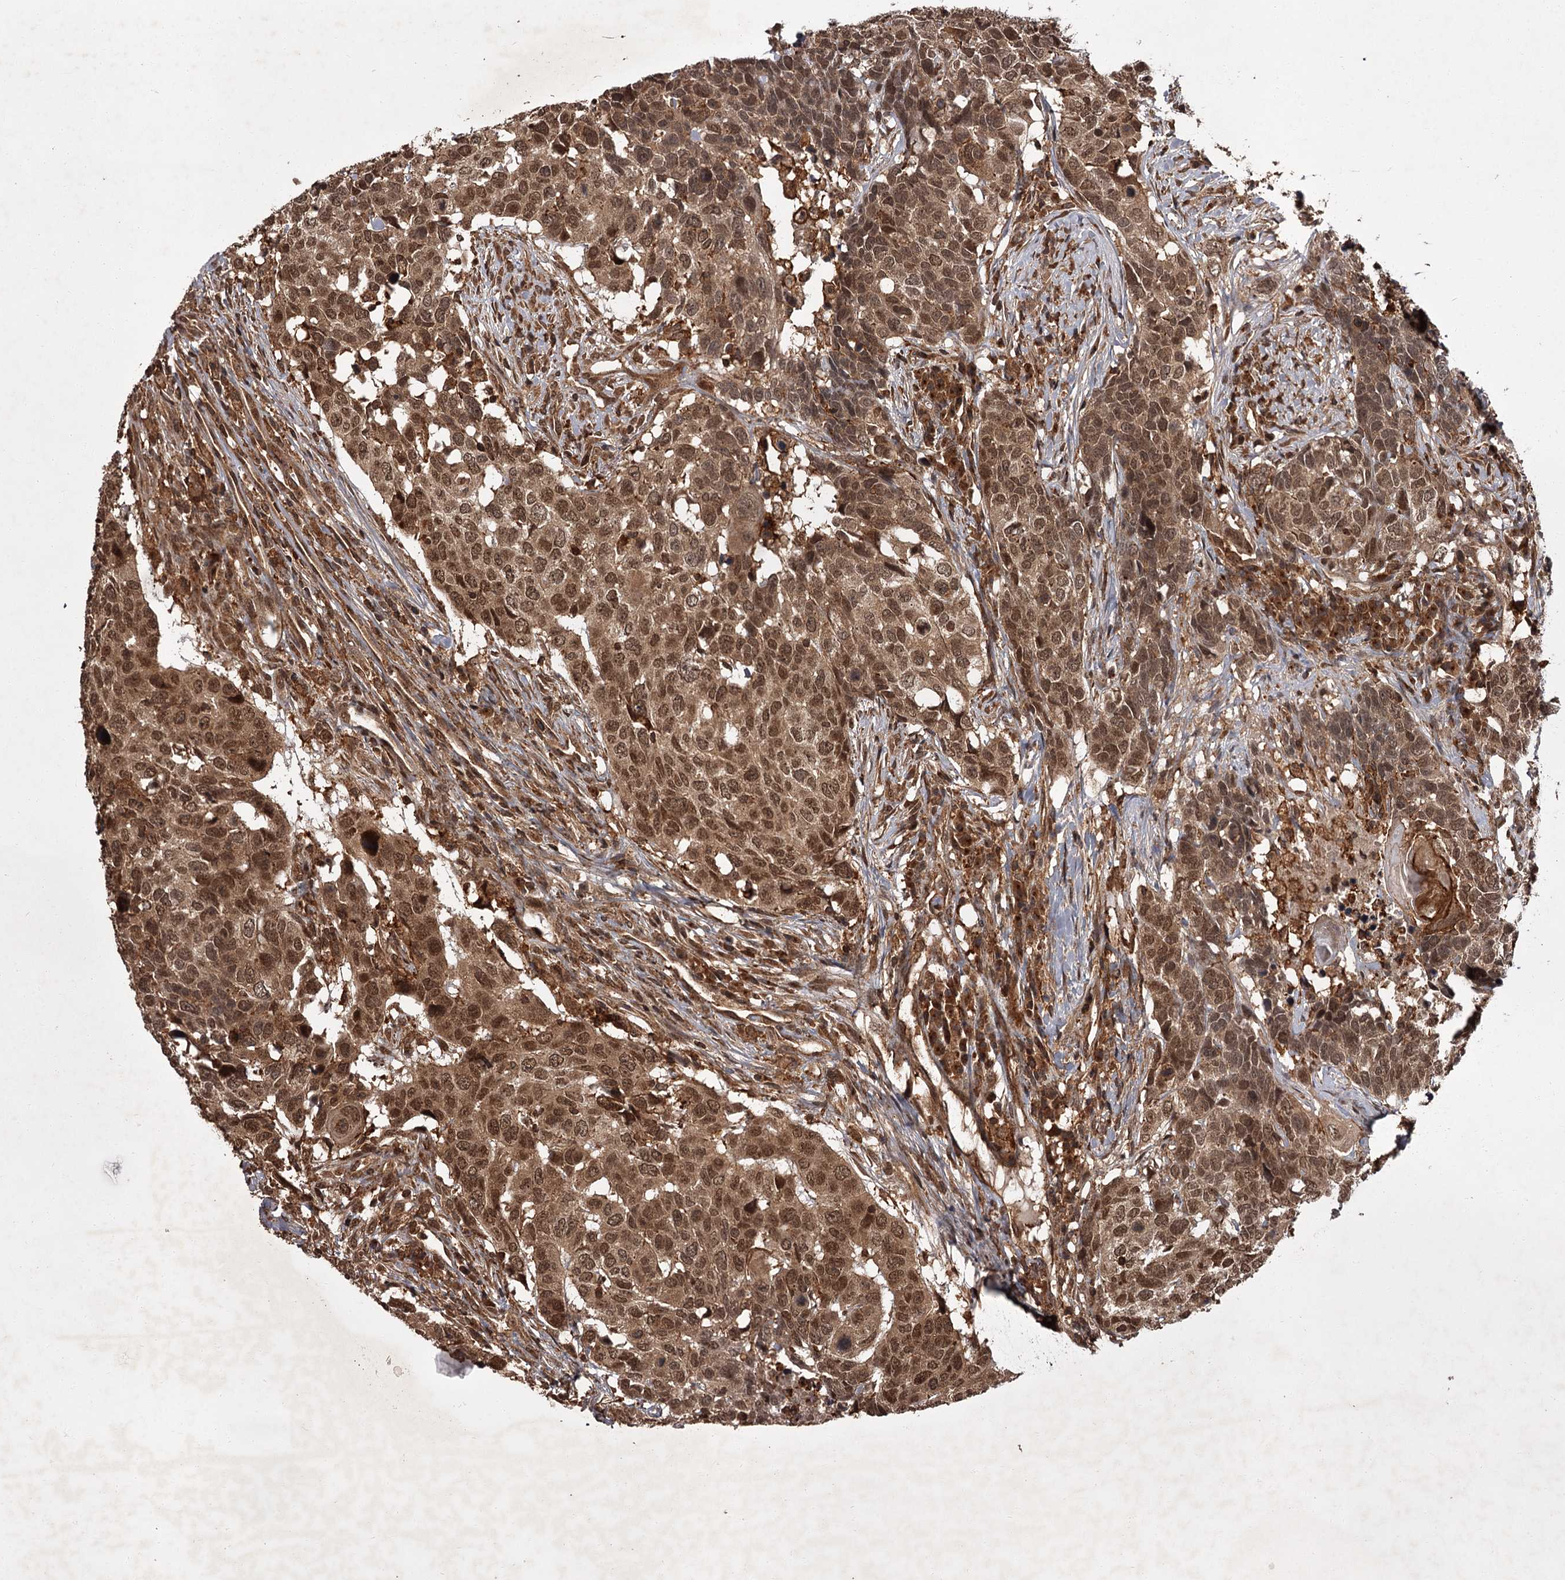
{"staining": {"intensity": "moderate", "quantity": ">75%", "location": "cytoplasmic/membranous,nuclear"}, "tissue": "head and neck cancer", "cell_type": "Tumor cells", "image_type": "cancer", "snomed": [{"axis": "morphology", "description": "Squamous cell carcinoma, NOS"}, {"axis": "topography", "description": "Head-Neck"}], "caption": "Moderate cytoplasmic/membranous and nuclear expression is present in about >75% of tumor cells in head and neck cancer.", "gene": "TBC1D23", "patient": {"sex": "male", "age": 66}}